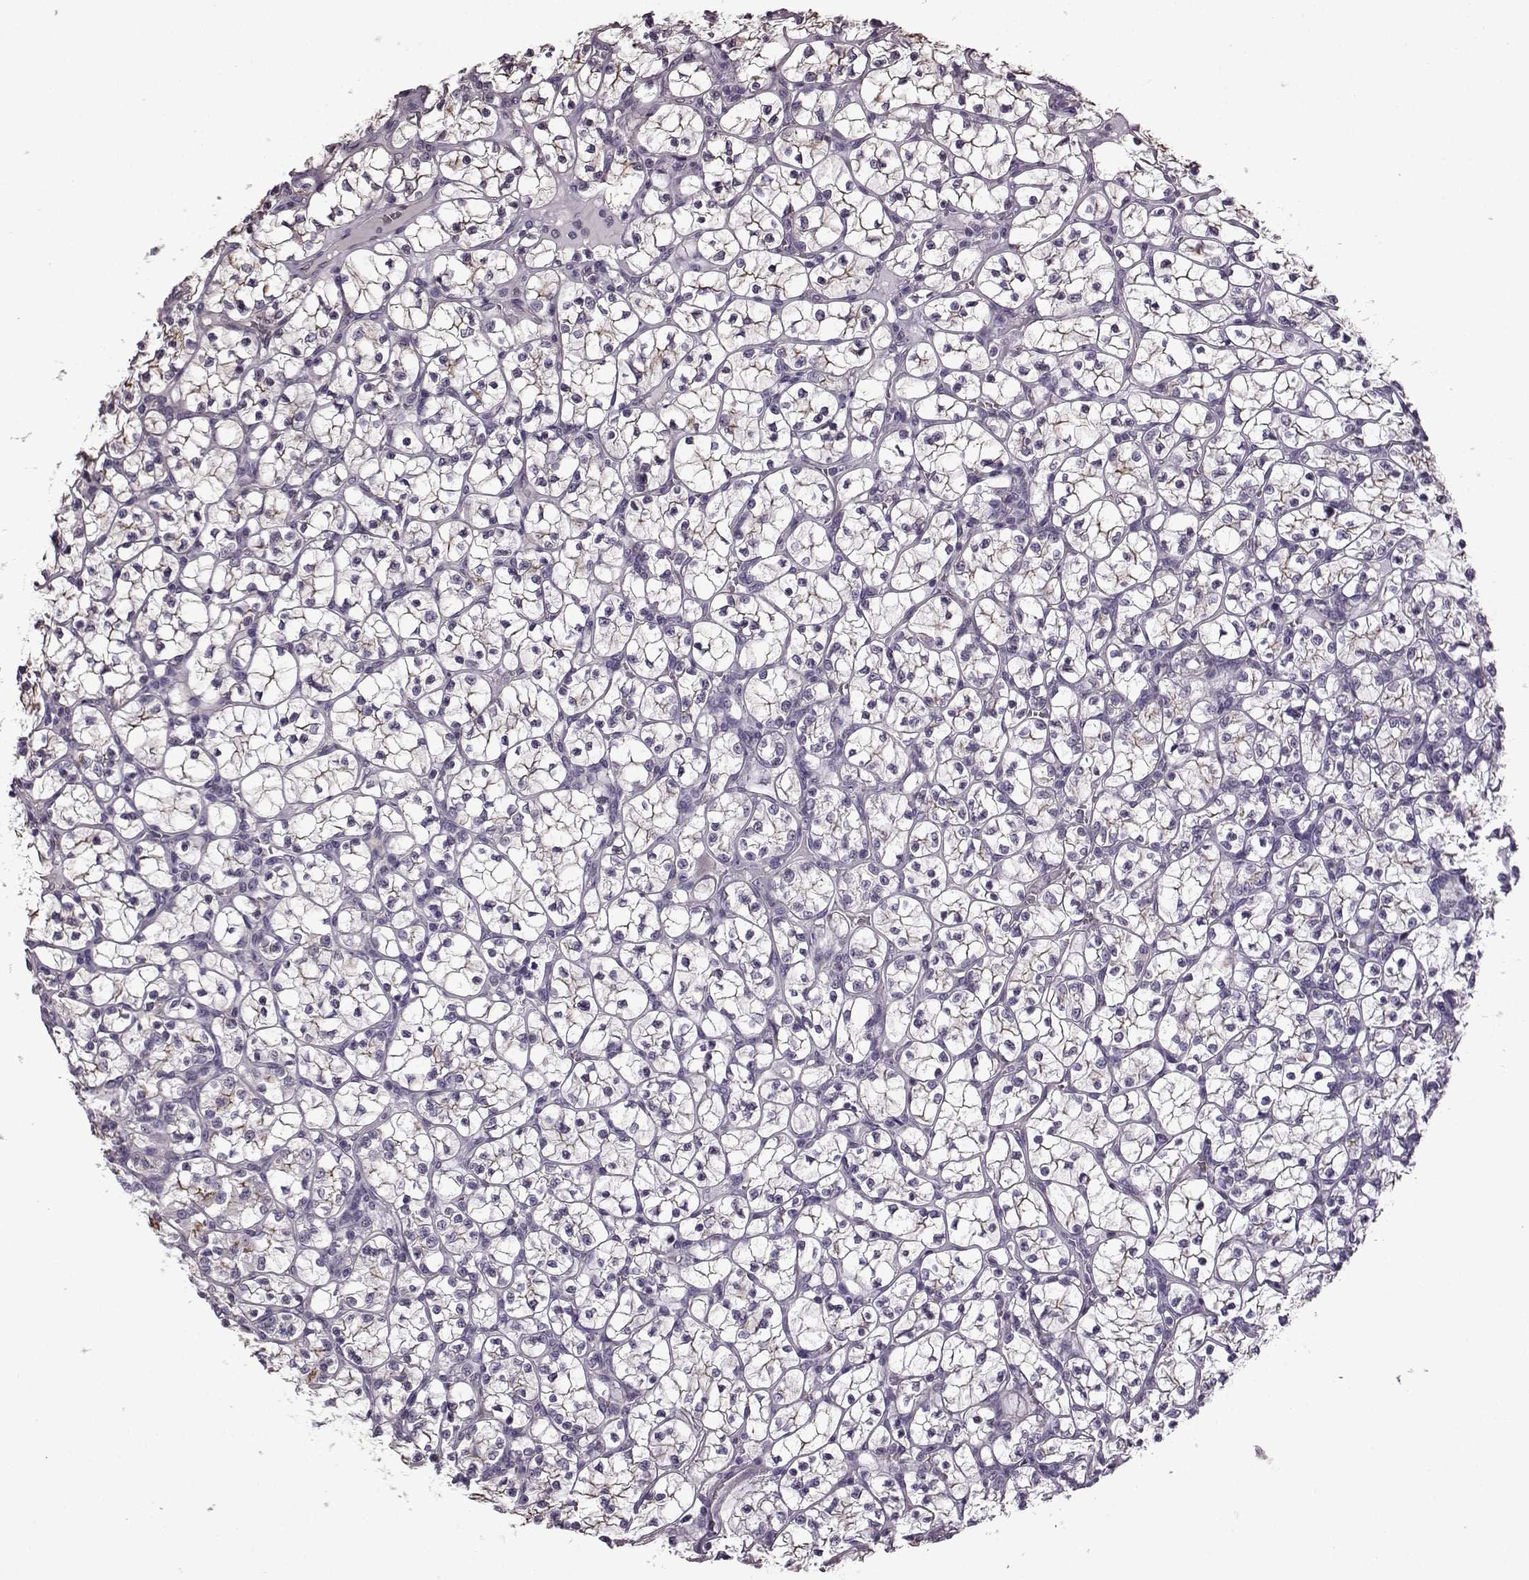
{"staining": {"intensity": "negative", "quantity": "none", "location": "none"}, "tissue": "renal cancer", "cell_type": "Tumor cells", "image_type": "cancer", "snomed": [{"axis": "morphology", "description": "Adenocarcinoma, NOS"}, {"axis": "topography", "description": "Kidney"}], "caption": "Human renal adenocarcinoma stained for a protein using immunohistochemistry (IHC) exhibits no positivity in tumor cells.", "gene": "EDDM3B", "patient": {"sex": "female", "age": 89}}